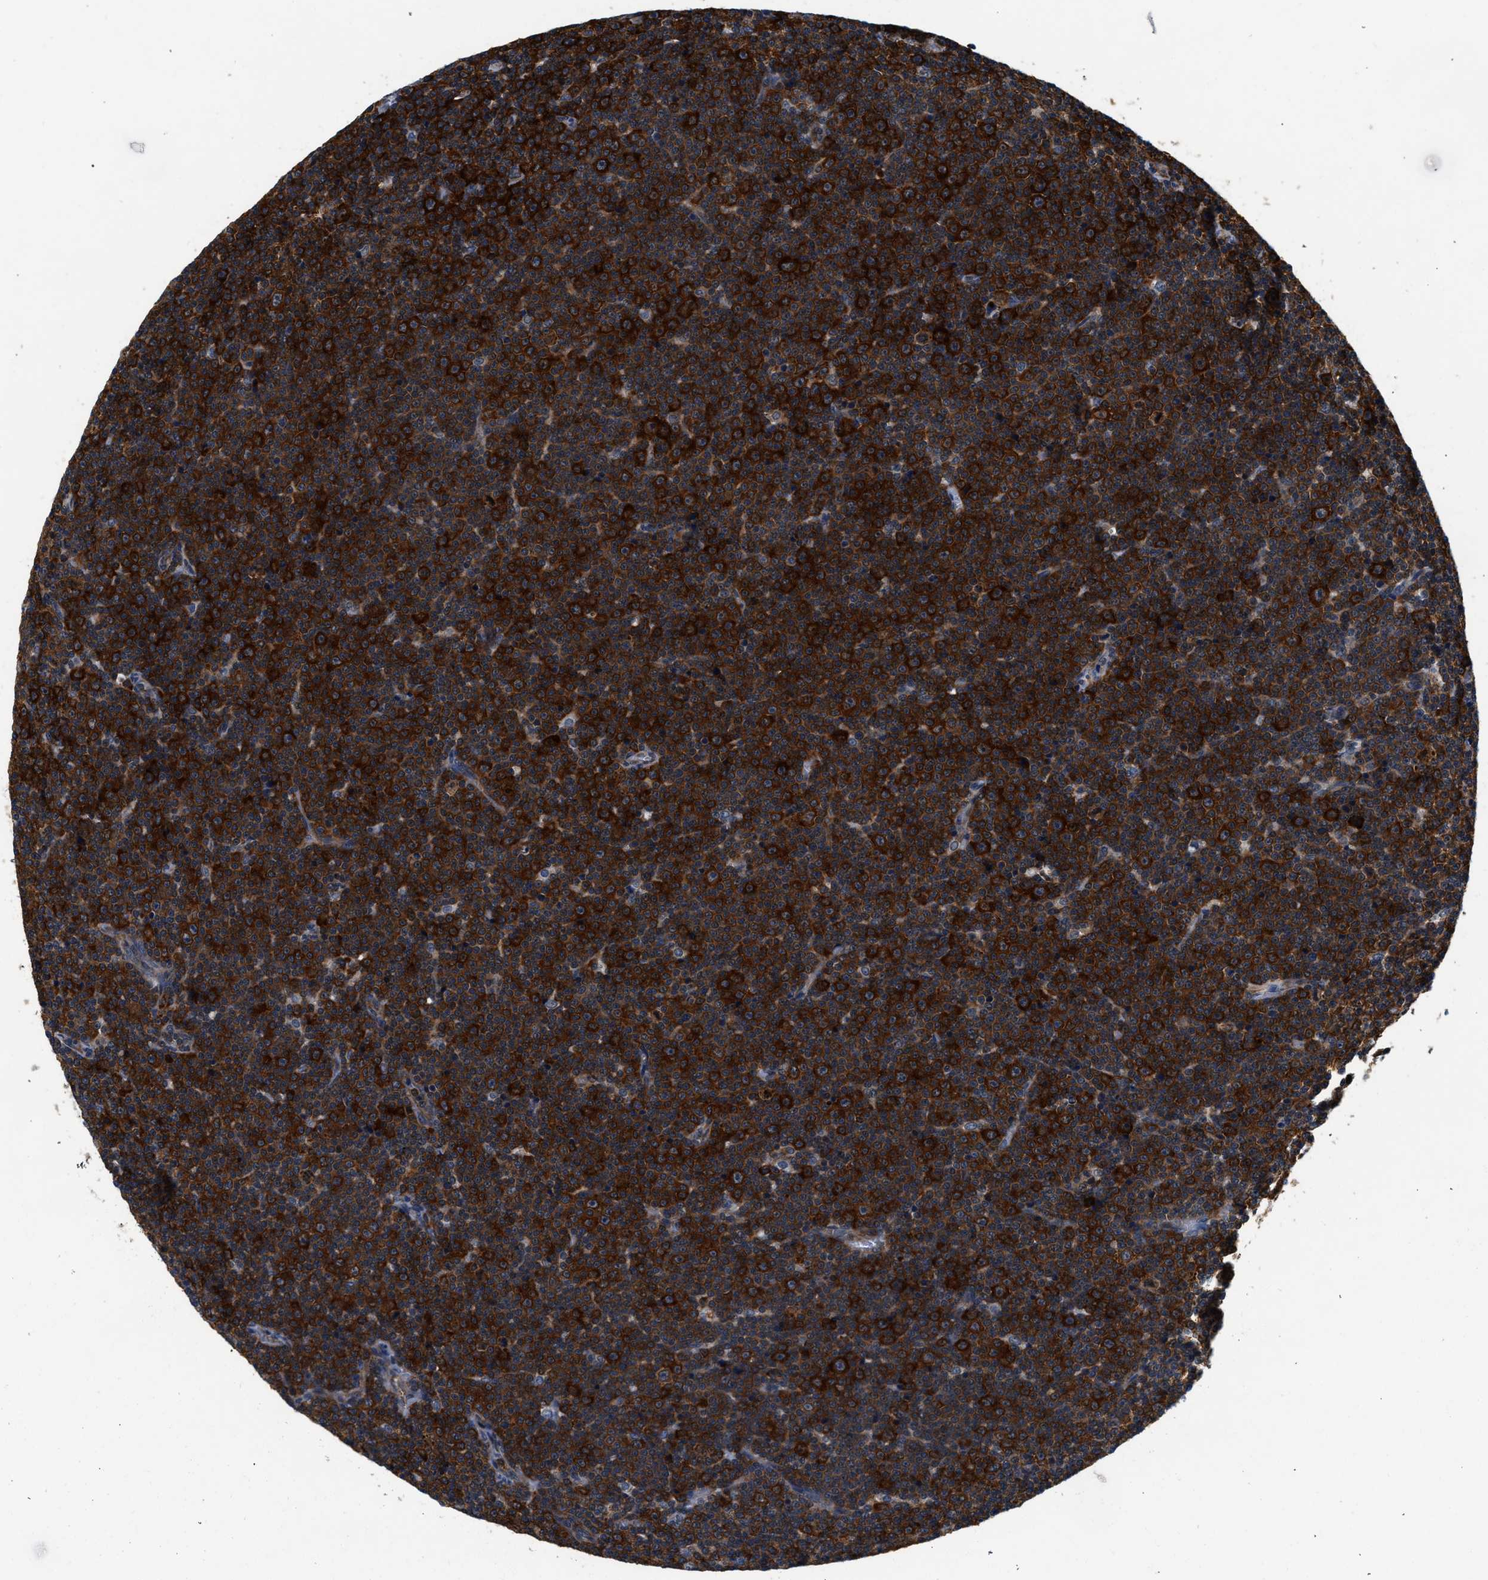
{"staining": {"intensity": "strong", "quantity": ">75%", "location": "cytoplasmic/membranous"}, "tissue": "lymphoma", "cell_type": "Tumor cells", "image_type": "cancer", "snomed": [{"axis": "morphology", "description": "Malignant lymphoma, non-Hodgkin's type, Low grade"}, {"axis": "topography", "description": "Lymph node"}], "caption": "The image reveals staining of lymphoma, revealing strong cytoplasmic/membranous protein expression (brown color) within tumor cells.", "gene": "PA2G4", "patient": {"sex": "female", "age": 67}}